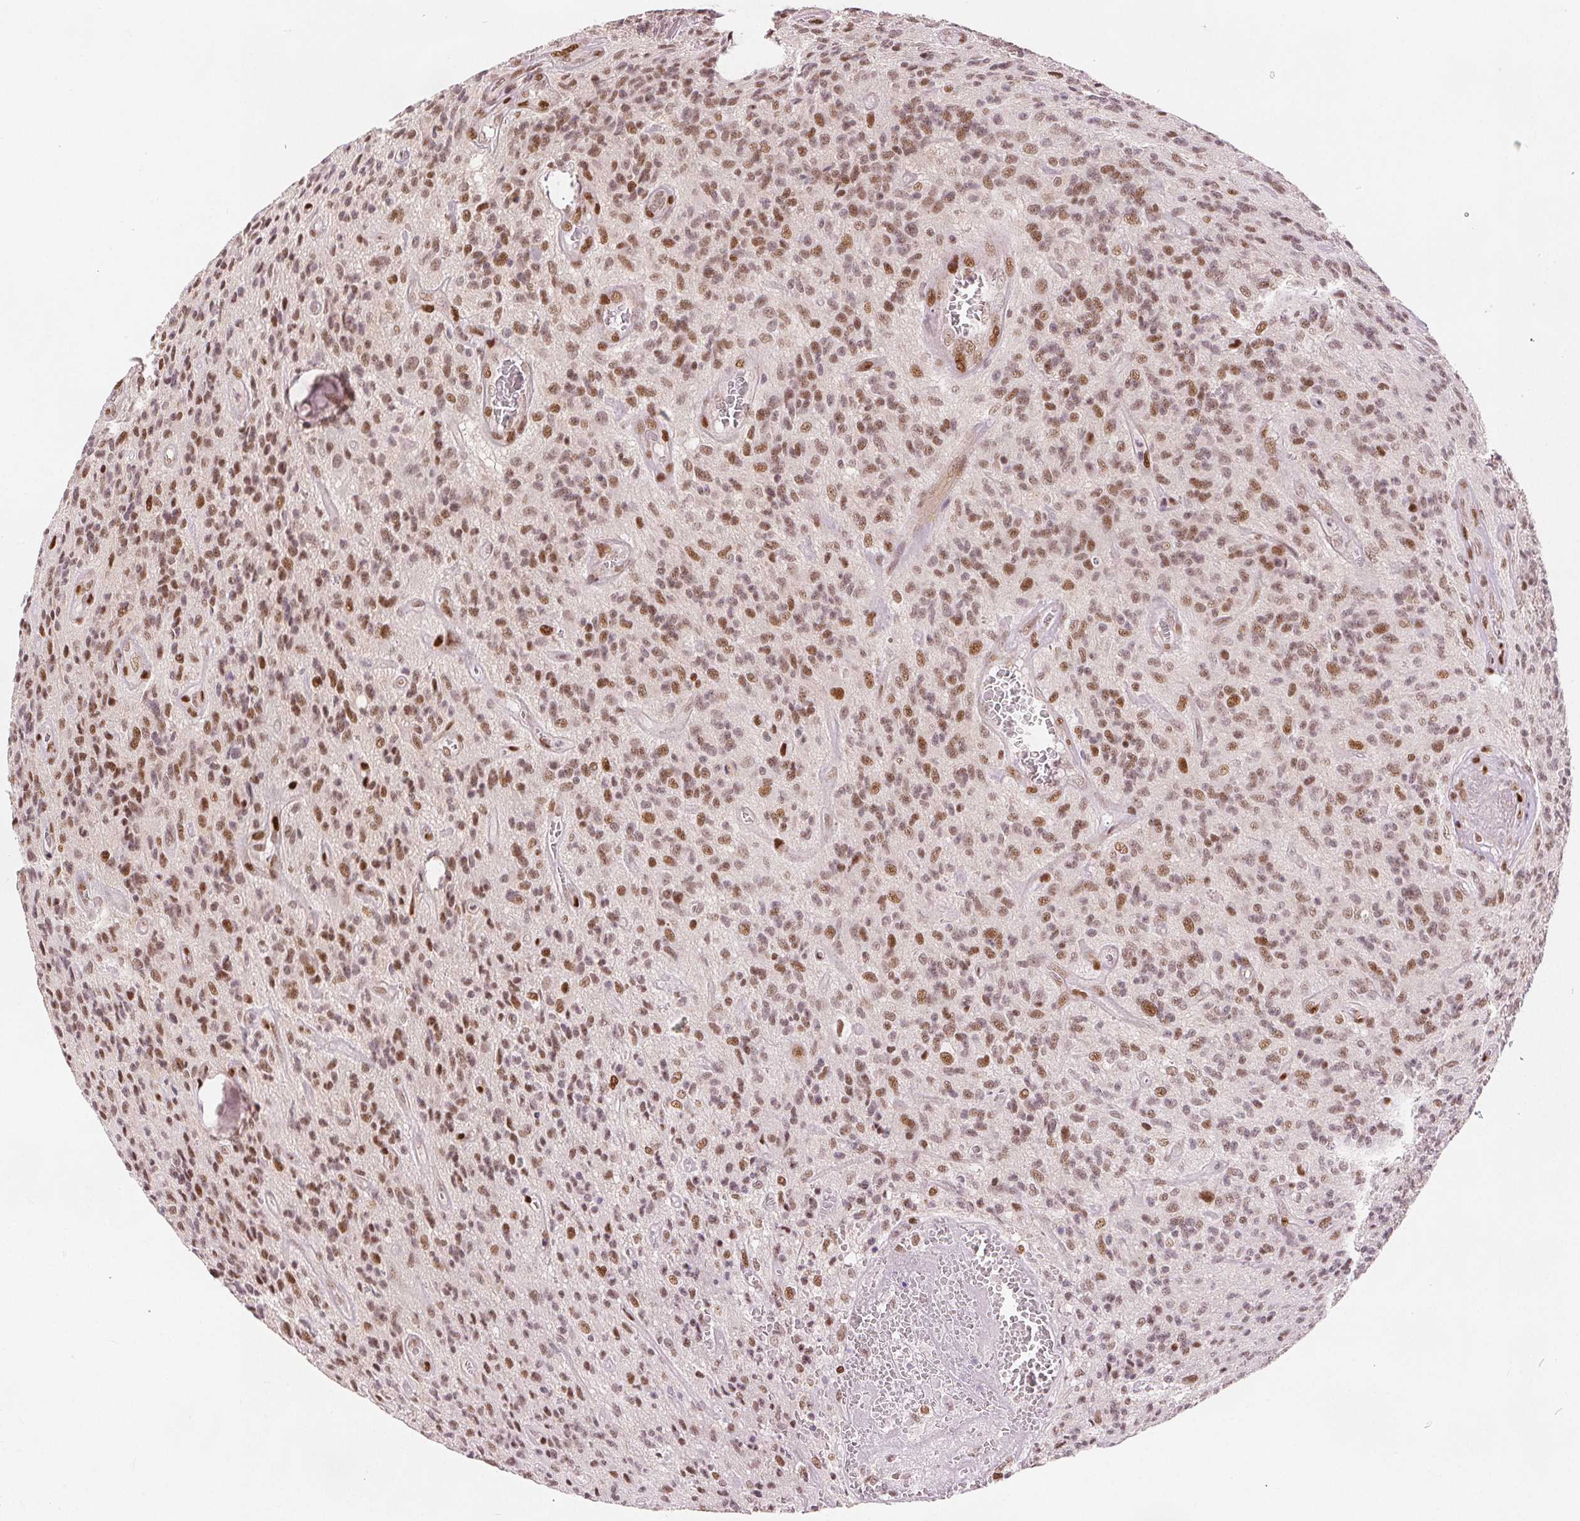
{"staining": {"intensity": "moderate", "quantity": ">75%", "location": "nuclear"}, "tissue": "glioma", "cell_type": "Tumor cells", "image_type": "cancer", "snomed": [{"axis": "morphology", "description": "Glioma, malignant, High grade"}, {"axis": "topography", "description": "Brain"}], "caption": "A medium amount of moderate nuclear staining is present in about >75% of tumor cells in glioma tissue.", "gene": "ZNF703", "patient": {"sex": "male", "age": 76}}